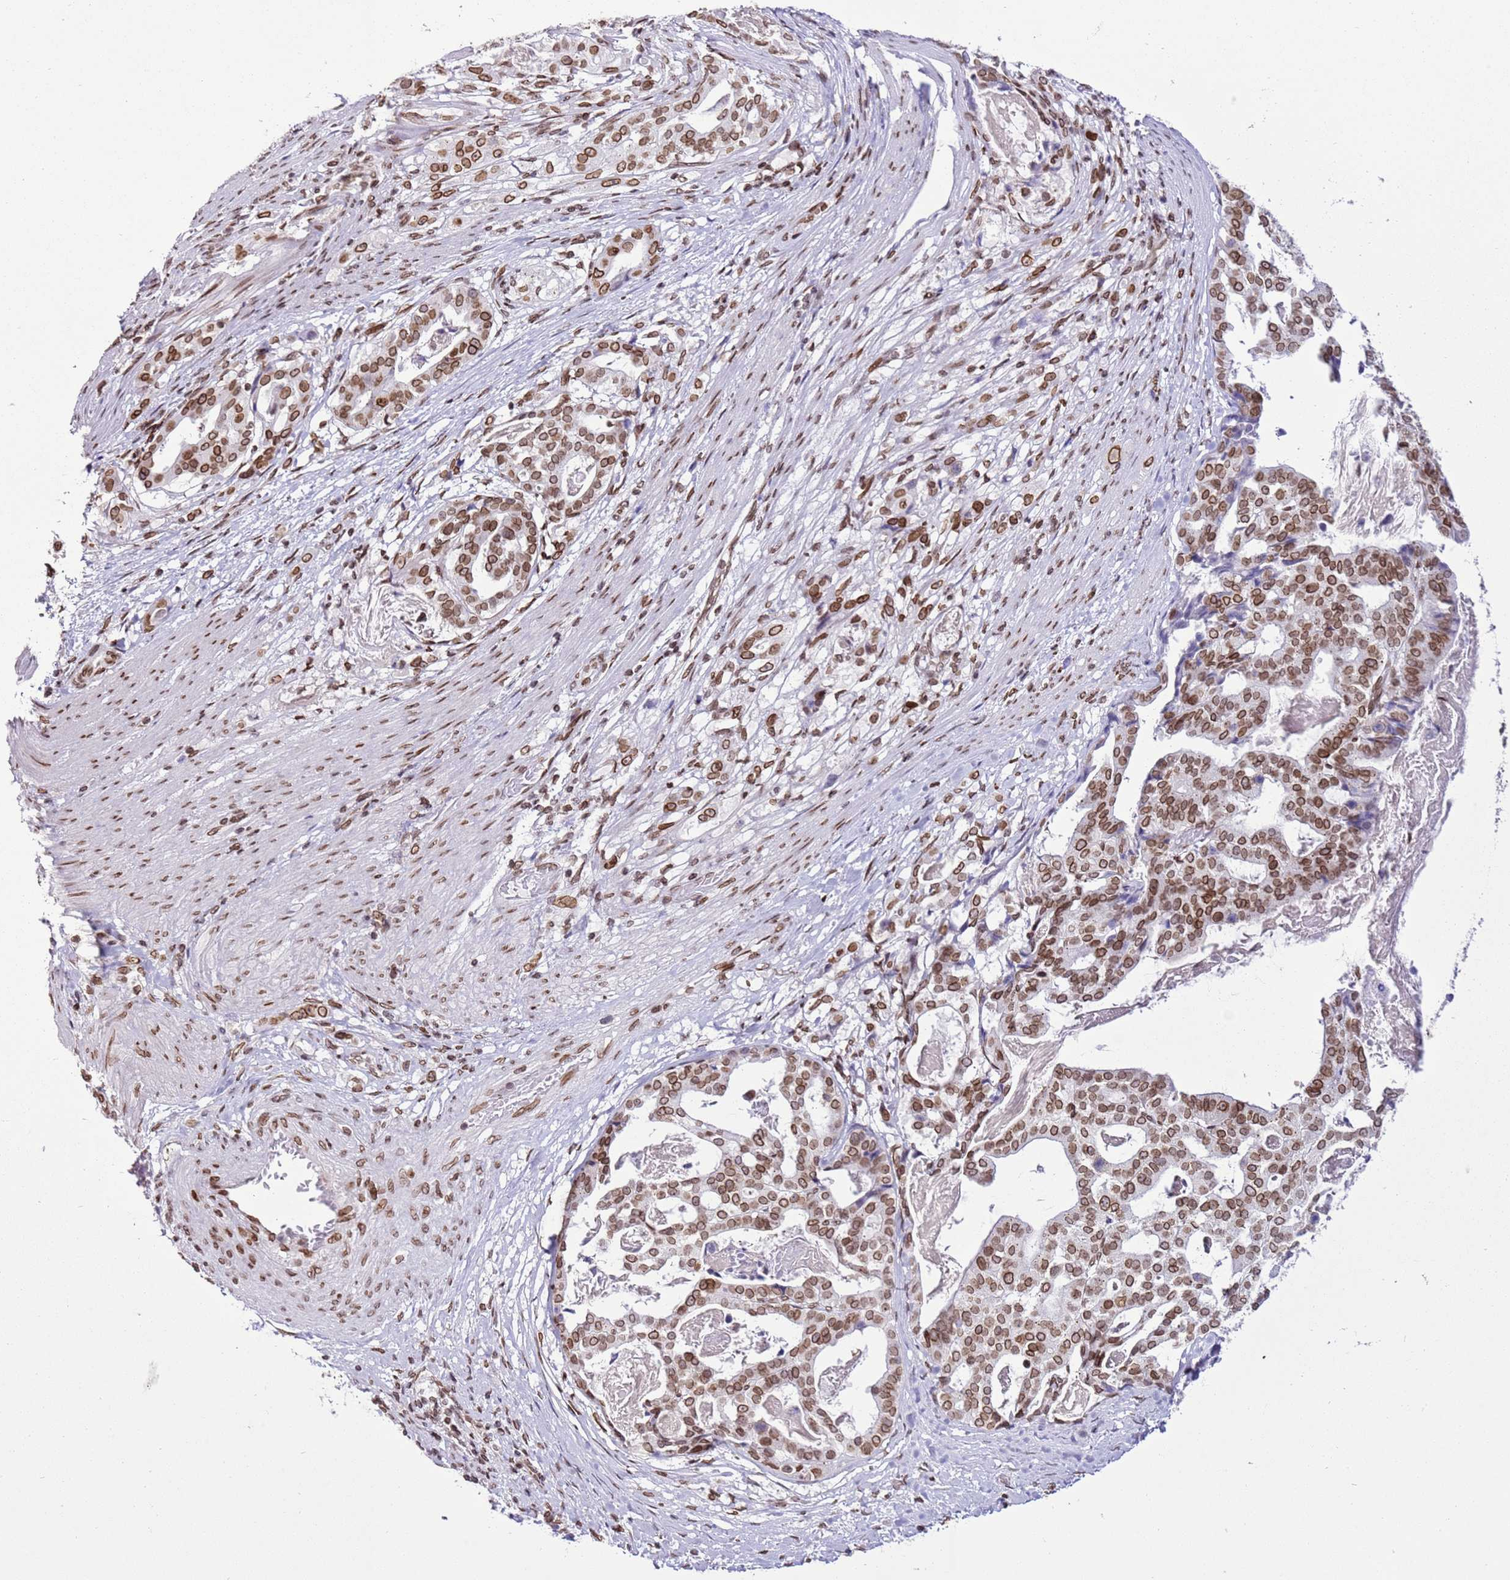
{"staining": {"intensity": "moderate", "quantity": ">75%", "location": "cytoplasmic/membranous,nuclear"}, "tissue": "stomach cancer", "cell_type": "Tumor cells", "image_type": "cancer", "snomed": [{"axis": "morphology", "description": "Adenocarcinoma, NOS"}, {"axis": "topography", "description": "Stomach"}], "caption": "This is a micrograph of immunohistochemistry staining of stomach cancer (adenocarcinoma), which shows moderate expression in the cytoplasmic/membranous and nuclear of tumor cells.", "gene": "POU6F1", "patient": {"sex": "male", "age": 48}}